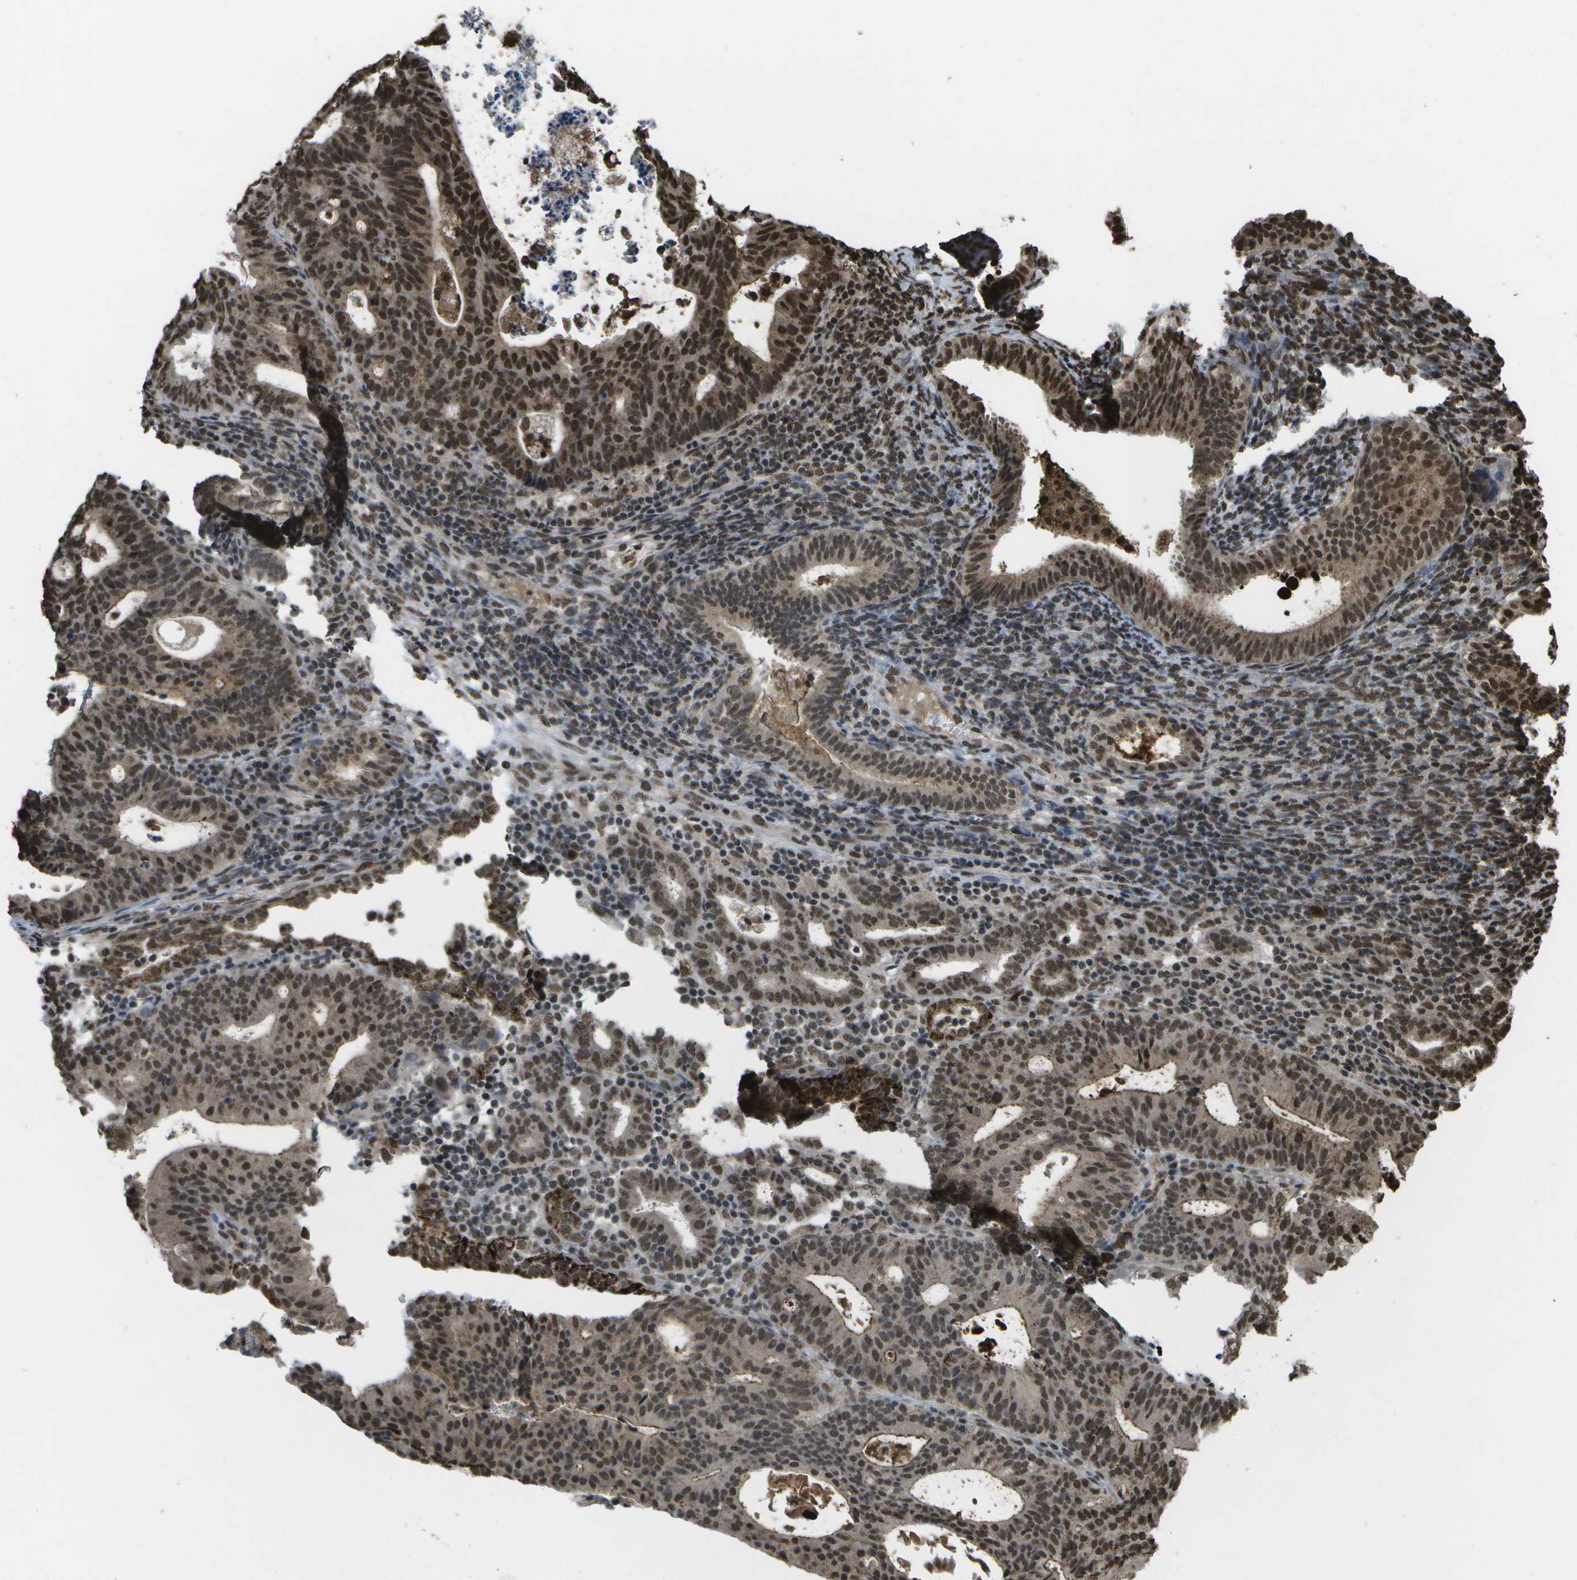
{"staining": {"intensity": "strong", "quantity": ">75%", "location": "nuclear"}, "tissue": "endometrial cancer", "cell_type": "Tumor cells", "image_type": "cancer", "snomed": [{"axis": "morphology", "description": "Adenocarcinoma, NOS"}, {"axis": "topography", "description": "Uterus"}], "caption": "This photomicrograph exhibits IHC staining of human endometrial cancer, with high strong nuclear expression in approximately >75% of tumor cells.", "gene": "SPEN", "patient": {"sex": "female", "age": 83}}